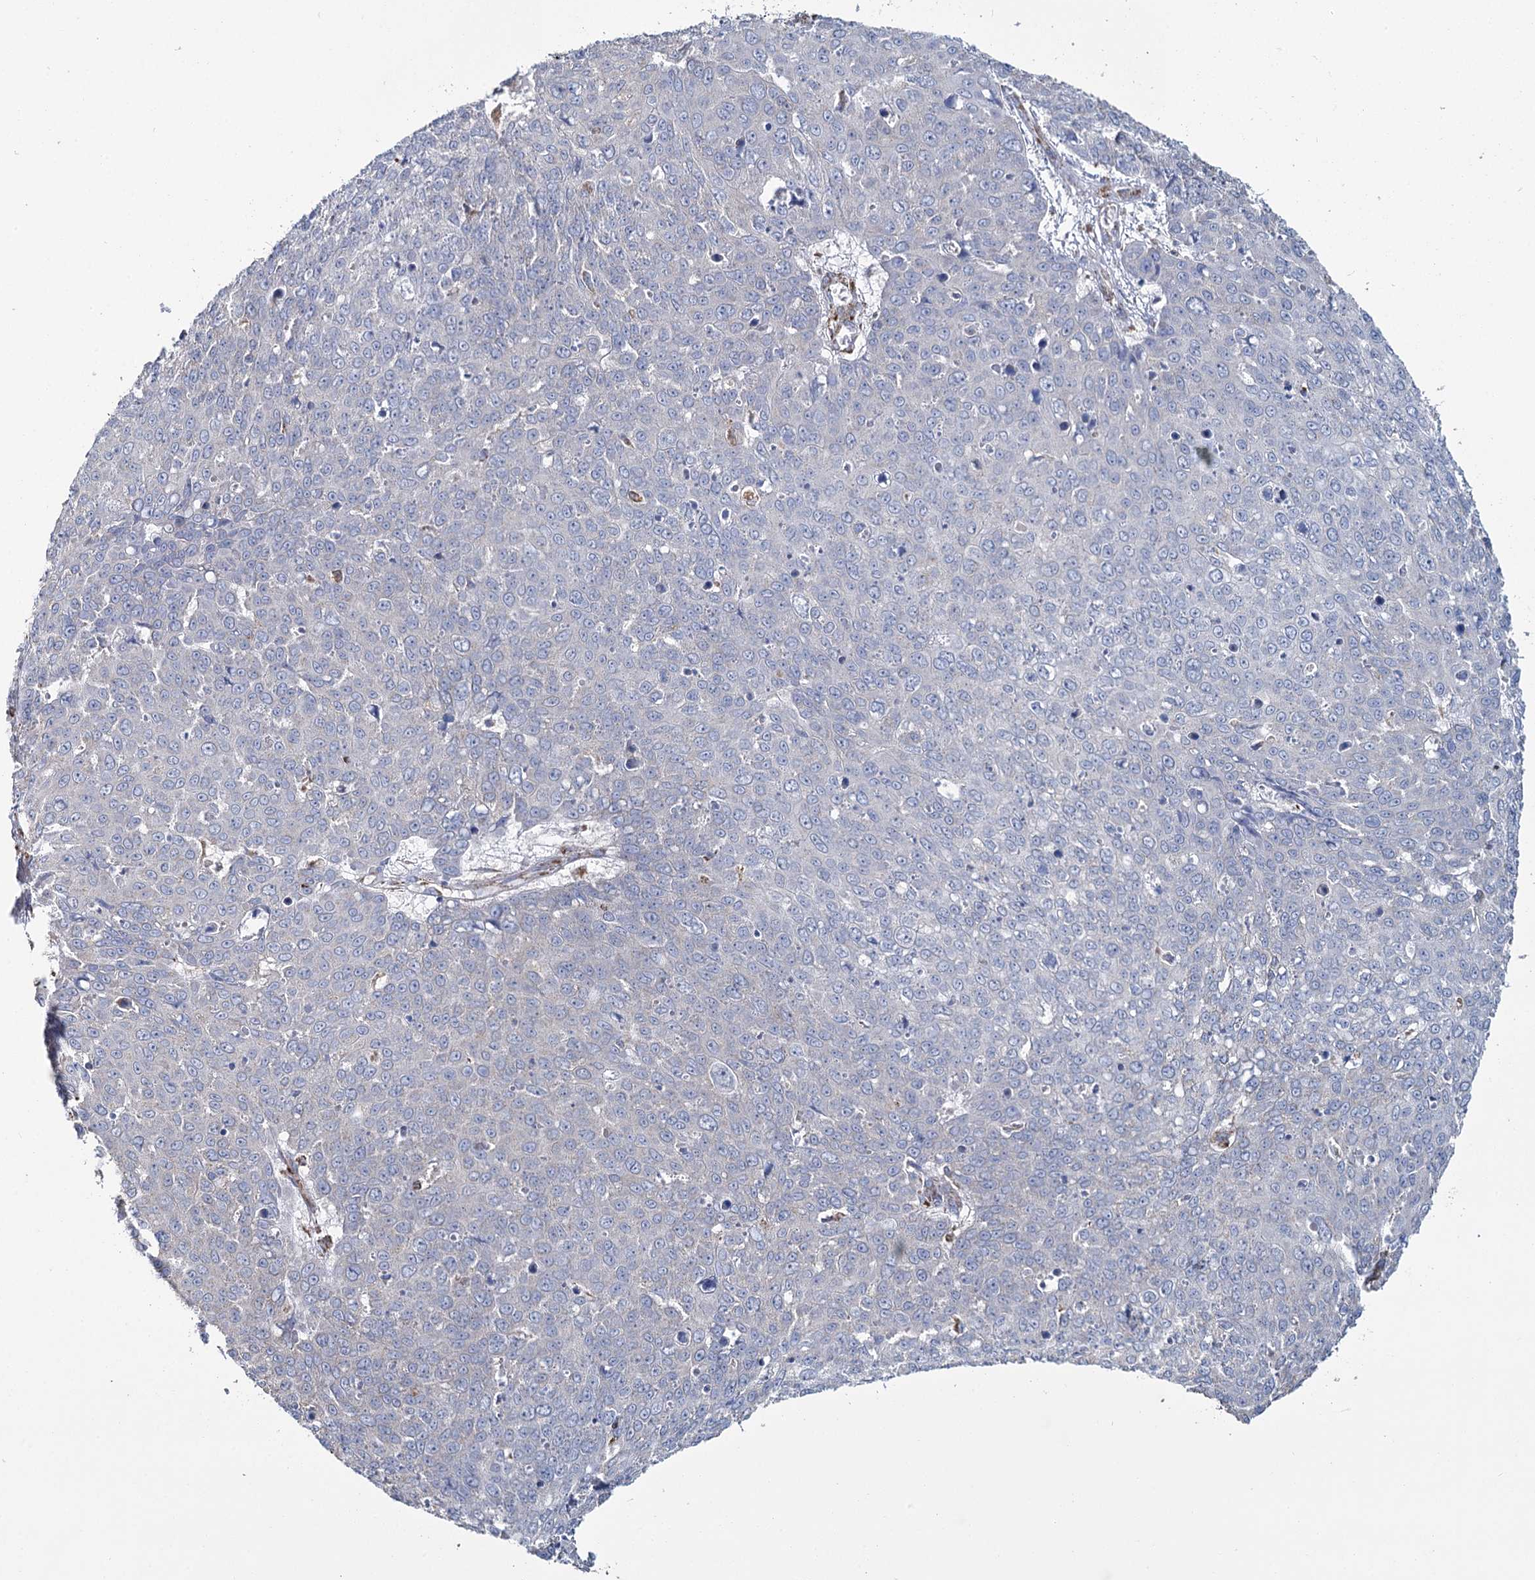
{"staining": {"intensity": "negative", "quantity": "none", "location": "none"}, "tissue": "skin cancer", "cell_type": "Tumor cells", "image_type": "cancer", "snomed": [{"axis": "morphology", "description": "Squamous cell carcinoma, NOS"}, {"axis": "topography", "description": "Skin"}], "caption": "Immunohistochemistry of human squamous cell carcinoma (skin) displays no expression in tumor cells.", "gene": "MRPL44", "patient": {"sex": "male", "age": 71}}